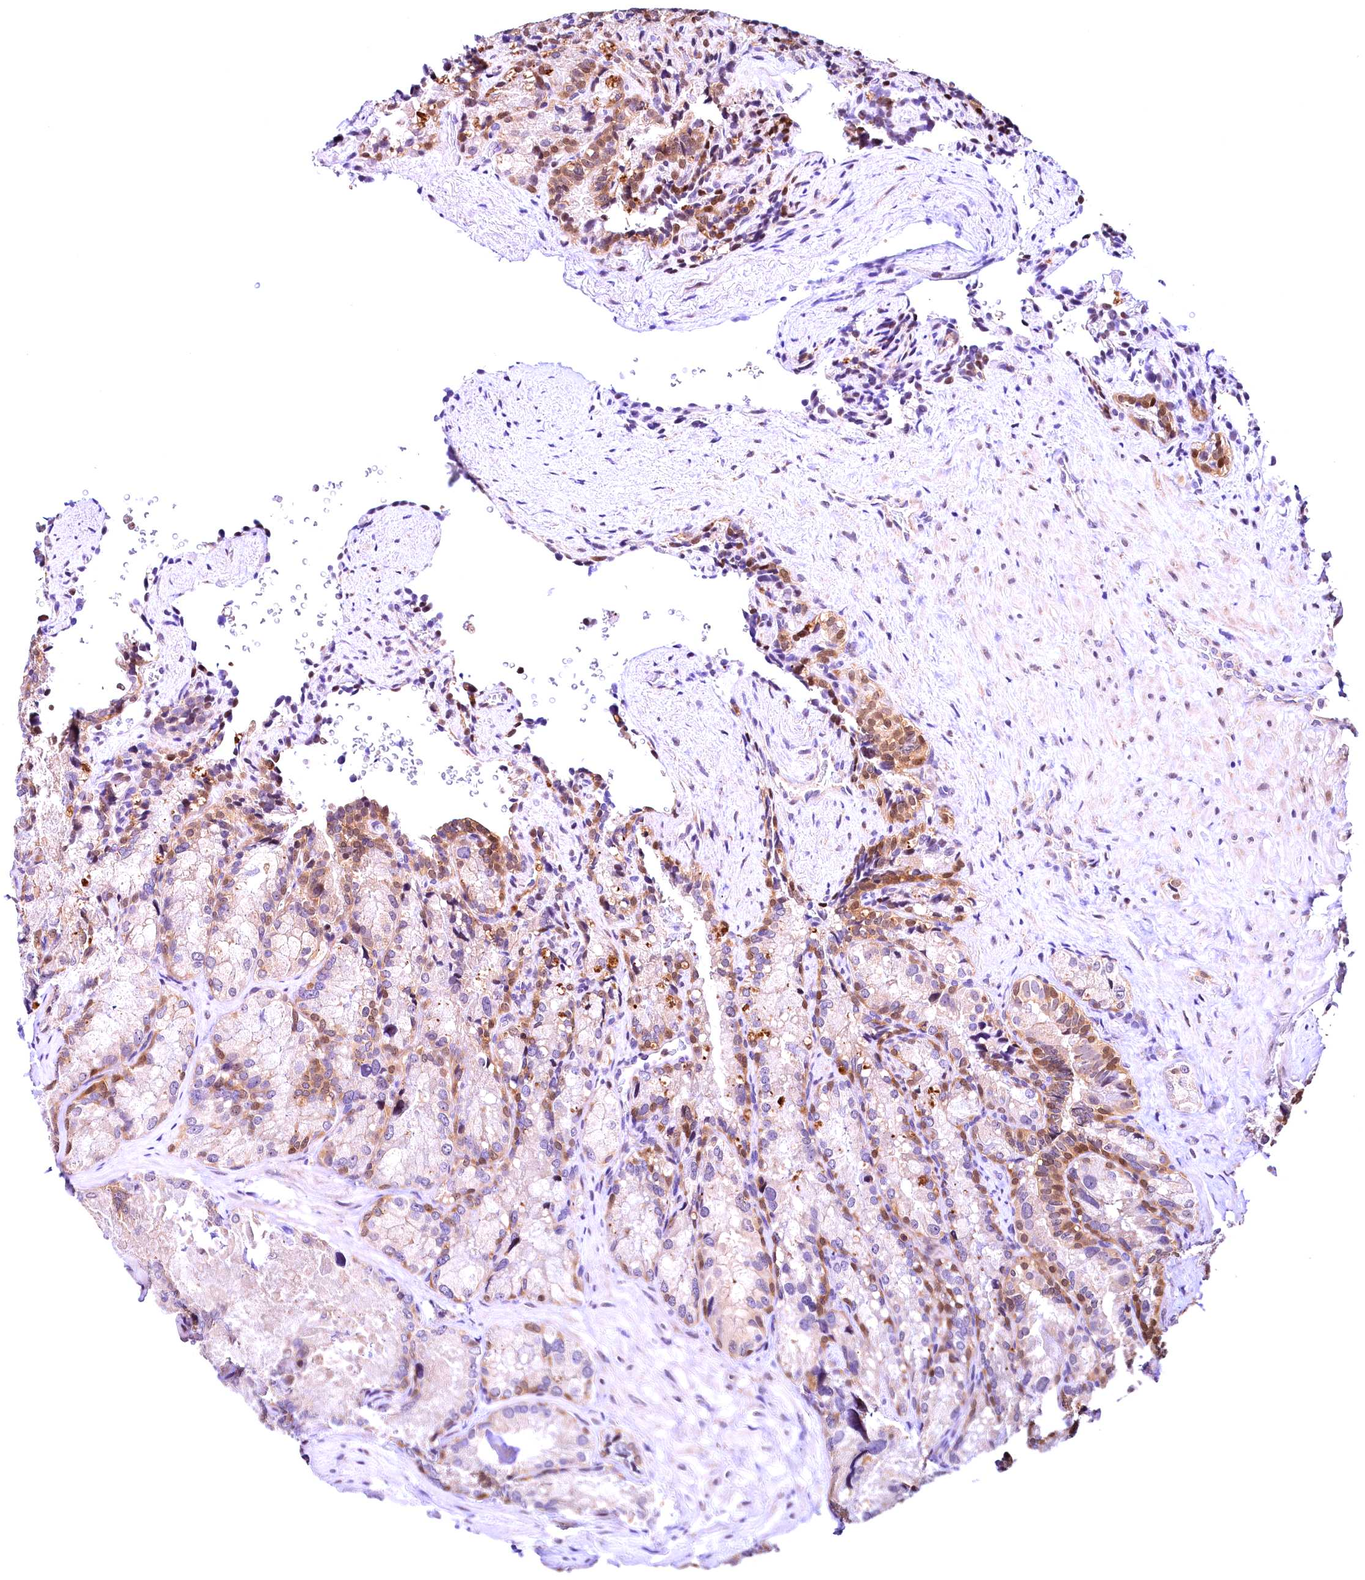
{"staining": {"intensity": "moderate", "quantity": "25%-75%", "location": "nuclear"}, "tissue": "seminal vesicle", "cell_type": "Glandular cells", "image_type": "normal", "snomed": [{"axis": "morphology", "description": "Normal tissue, NOS"}, {"axis": "topography", "description": "Seminal veicle"}], "caption": "Protein expression by immunohistochemistry (IHC) demonstrates moderate nuclear staining in about 25%-75% of glandular cells in normal seminal vesicle.", "gene": "CHORDC1", "patient": {"sex": "male", "age": 62}}